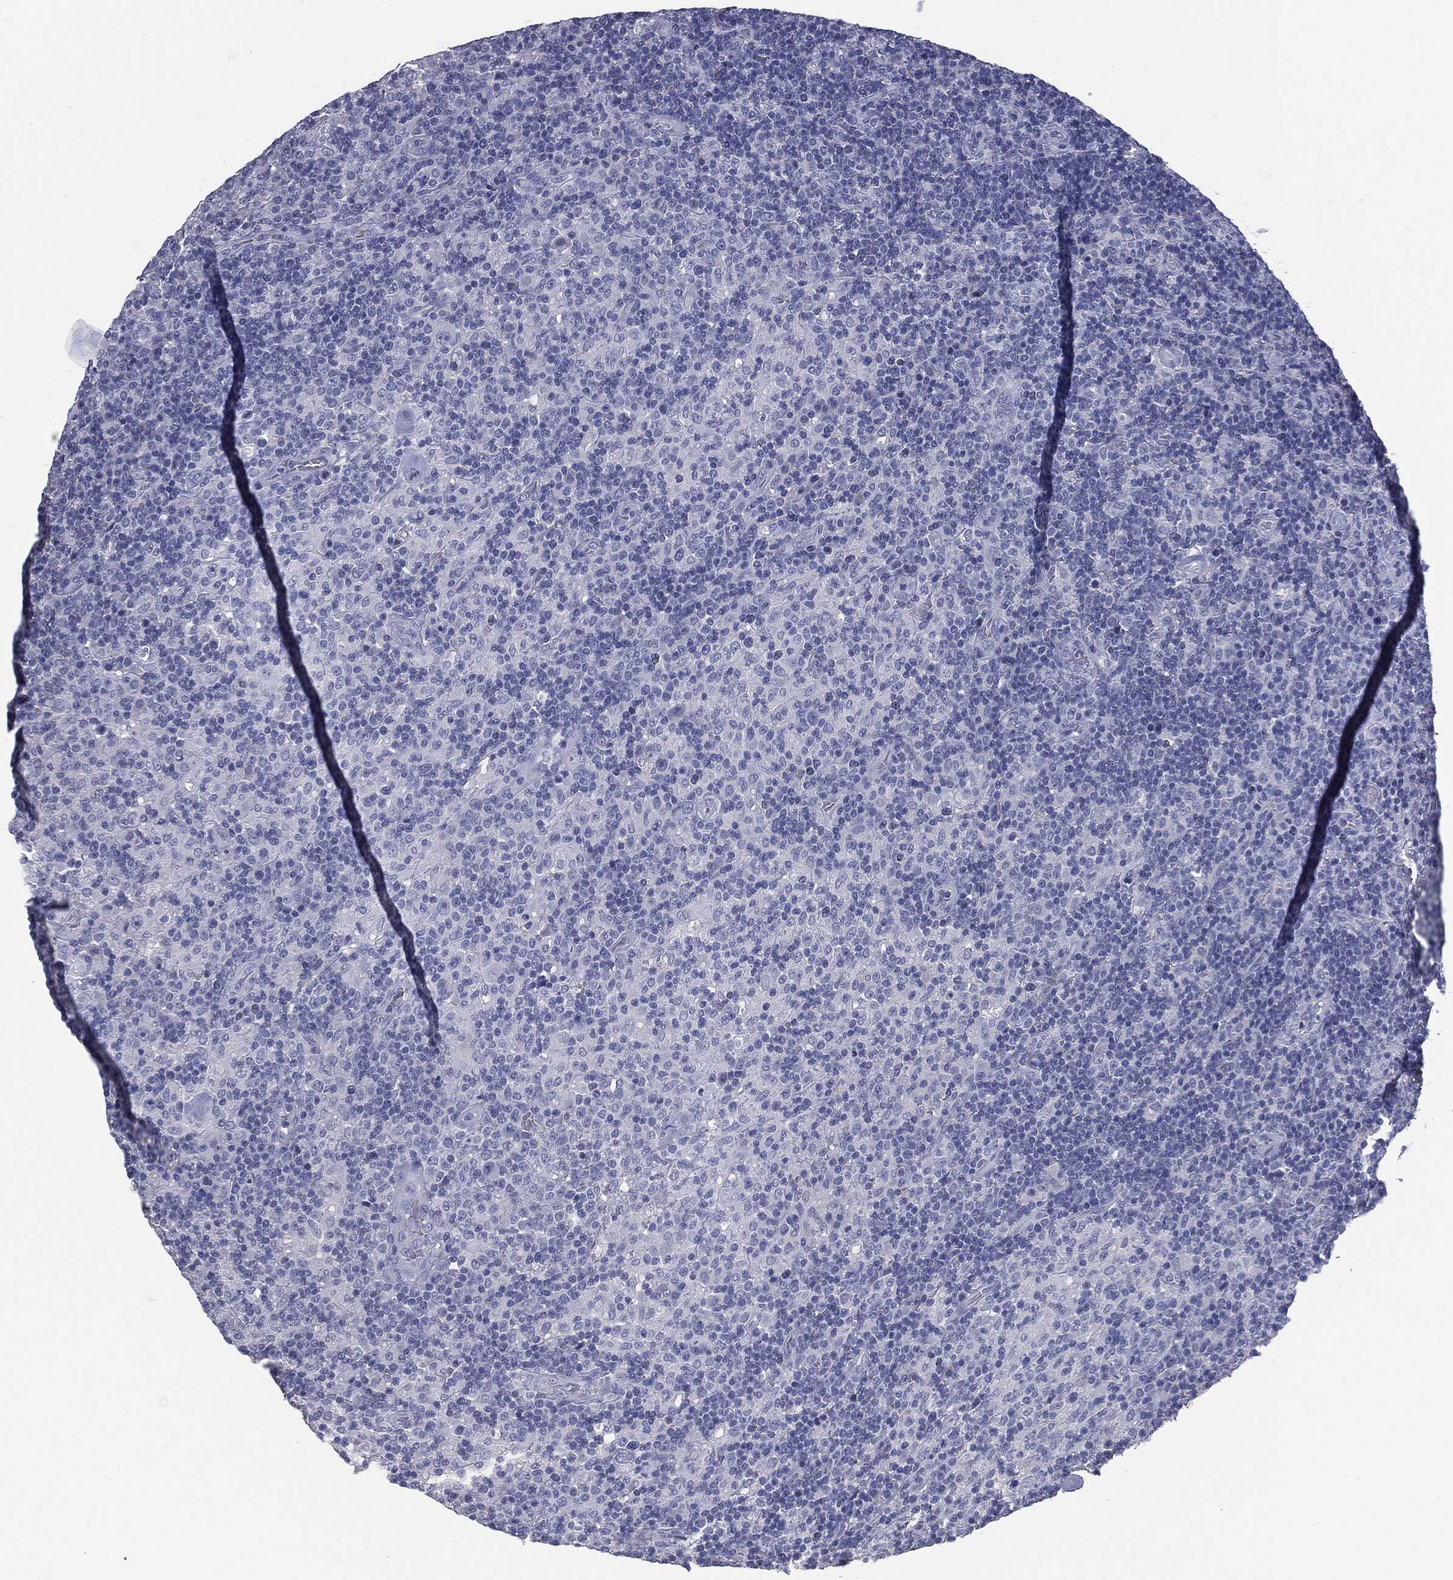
{"staining": {"intensity": "negative", "quantity": "none", "location": "none"}, "tissue": "lymphoma", "cell_type": "Tumor cells", "image_type": "cancer", "snomed": [{"axis": "morphology", "description": "Hodgkin's disease, NOS"}, {"axis": "topography", "description": "Lymph node"}], "caption": "IHC photomicrograph of lymphoma stained for a protein (brown), which displays no staining in tumor cells.", "gene": "MUC1", "patient": {"sex": "male", "age": 70}}